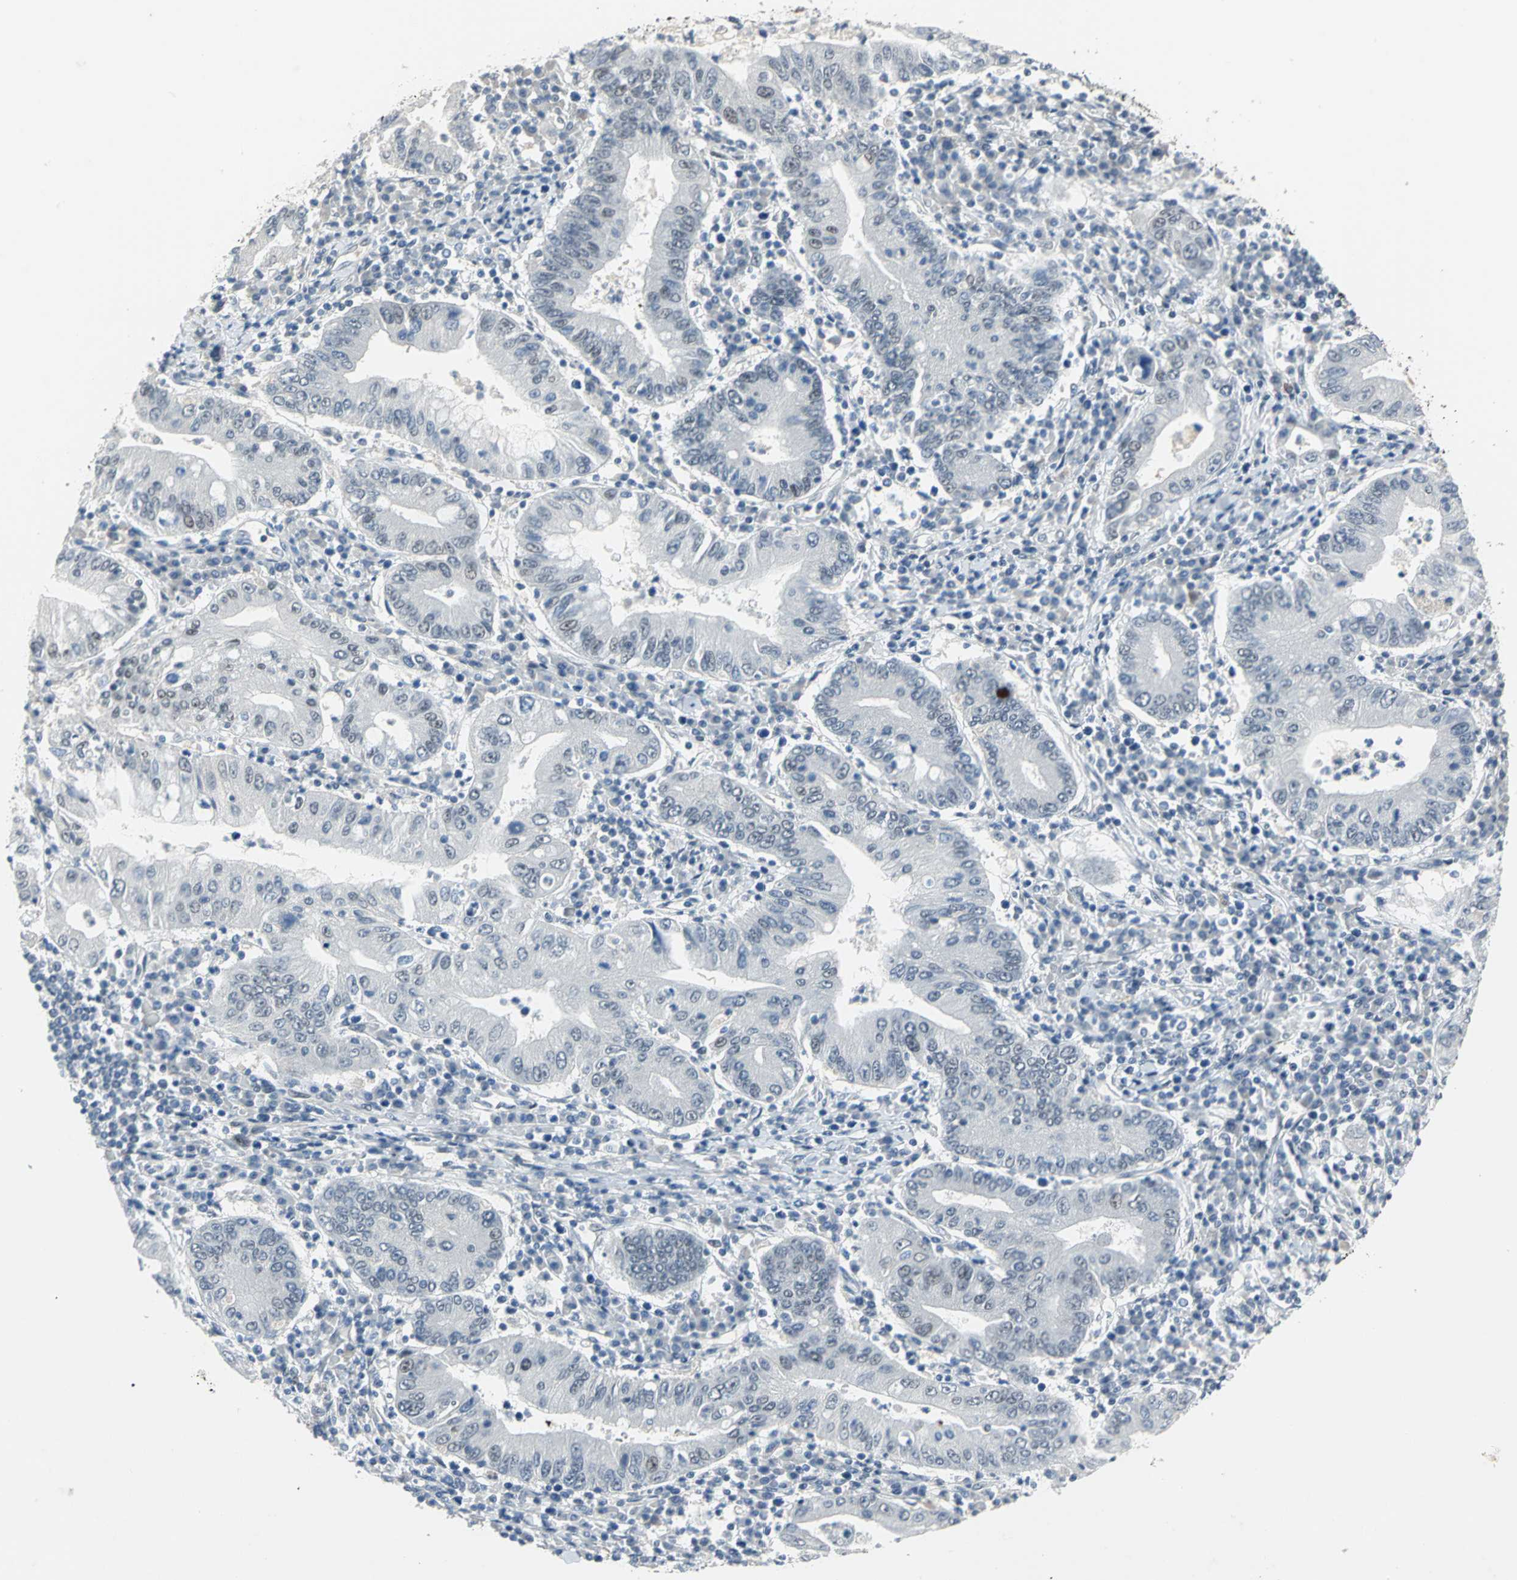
{"staining": {"intensity": "weak", "quantity": "<25%", "location": "nuclear"}, "tissue": "stomach cancer", "cell_type": "Tumor cells", "image_type": "cancer", "snomed": [{"axis": "morphology", "description": "Normal tissue, NOS"}, {"axis": "morphology", "description": "Adenocarcinoma, NOS"}, {"axis": "topography", "description": "Esophagus"}, {"axis": "topography", "description": "Stomach, upper"}, {"axis": "topography", "description": "Peripheral nerve tissue"}], "caption": "Tumor cells are negative for brown protein staining in stomach cancer (adenocarcinoma).", "gene": "GLI3", "patient": {"sex": "male", "age": 62}}